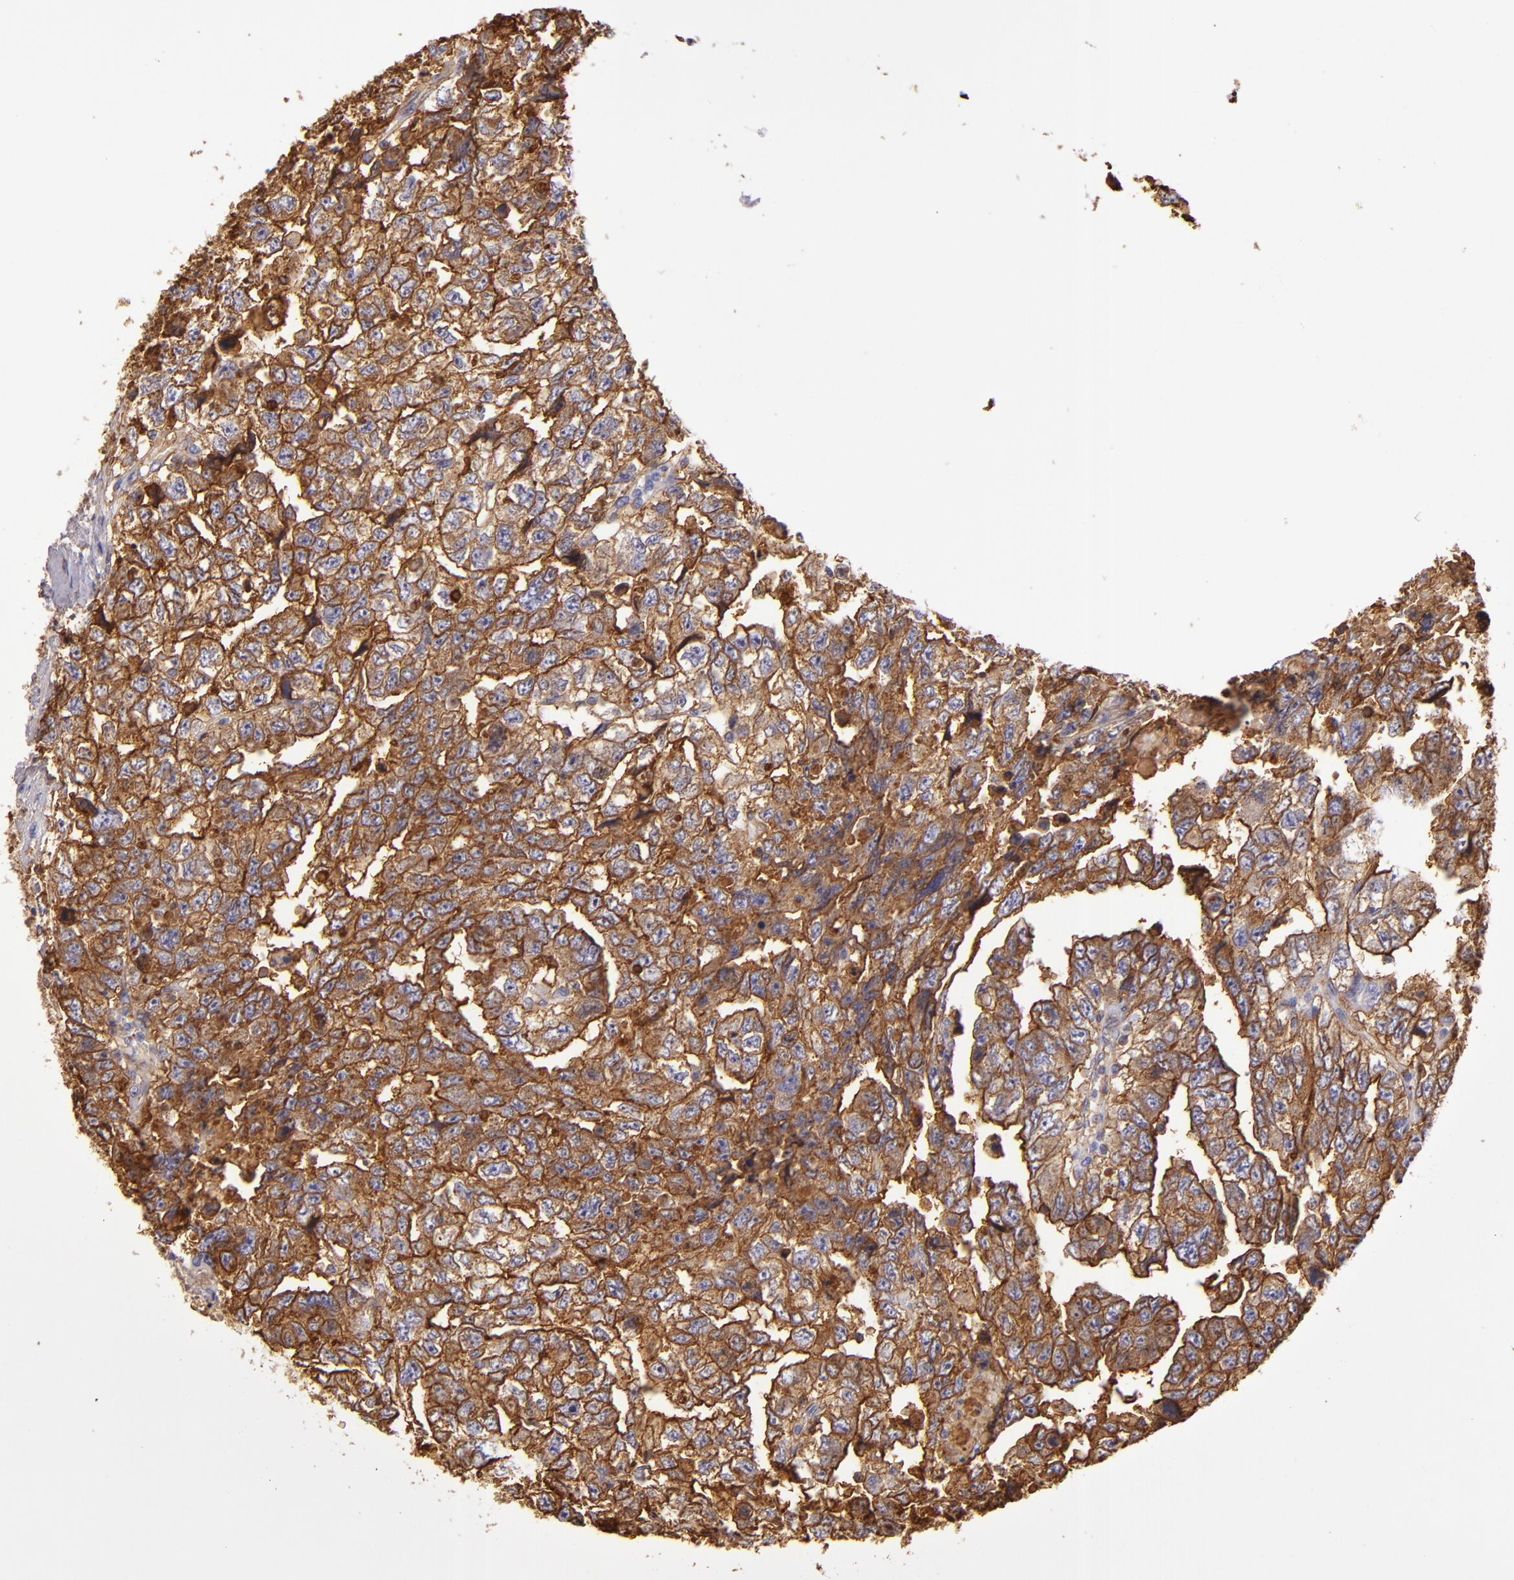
{"staining": {"intensity": "strong", "quantity": ">75%", "location": "cytoplasmic/membranous"}, "tissue": "testis cancer", "cell_type": "Tumor cells", "image_type": "cancer", "snomed": [{"axis": "morphology", "description": "Carcinoma, Embryonal, NOS"}, {"axis": "topography", "description": "Testis"}], "caption": "Strong cytoplasmic/membranous staining for a protein is present in about >75% of tumor cells of testis cancer using immunohistochemistry (IHC).", "gene": "CD9", "patient": {"sex": "male", "age": 36}}